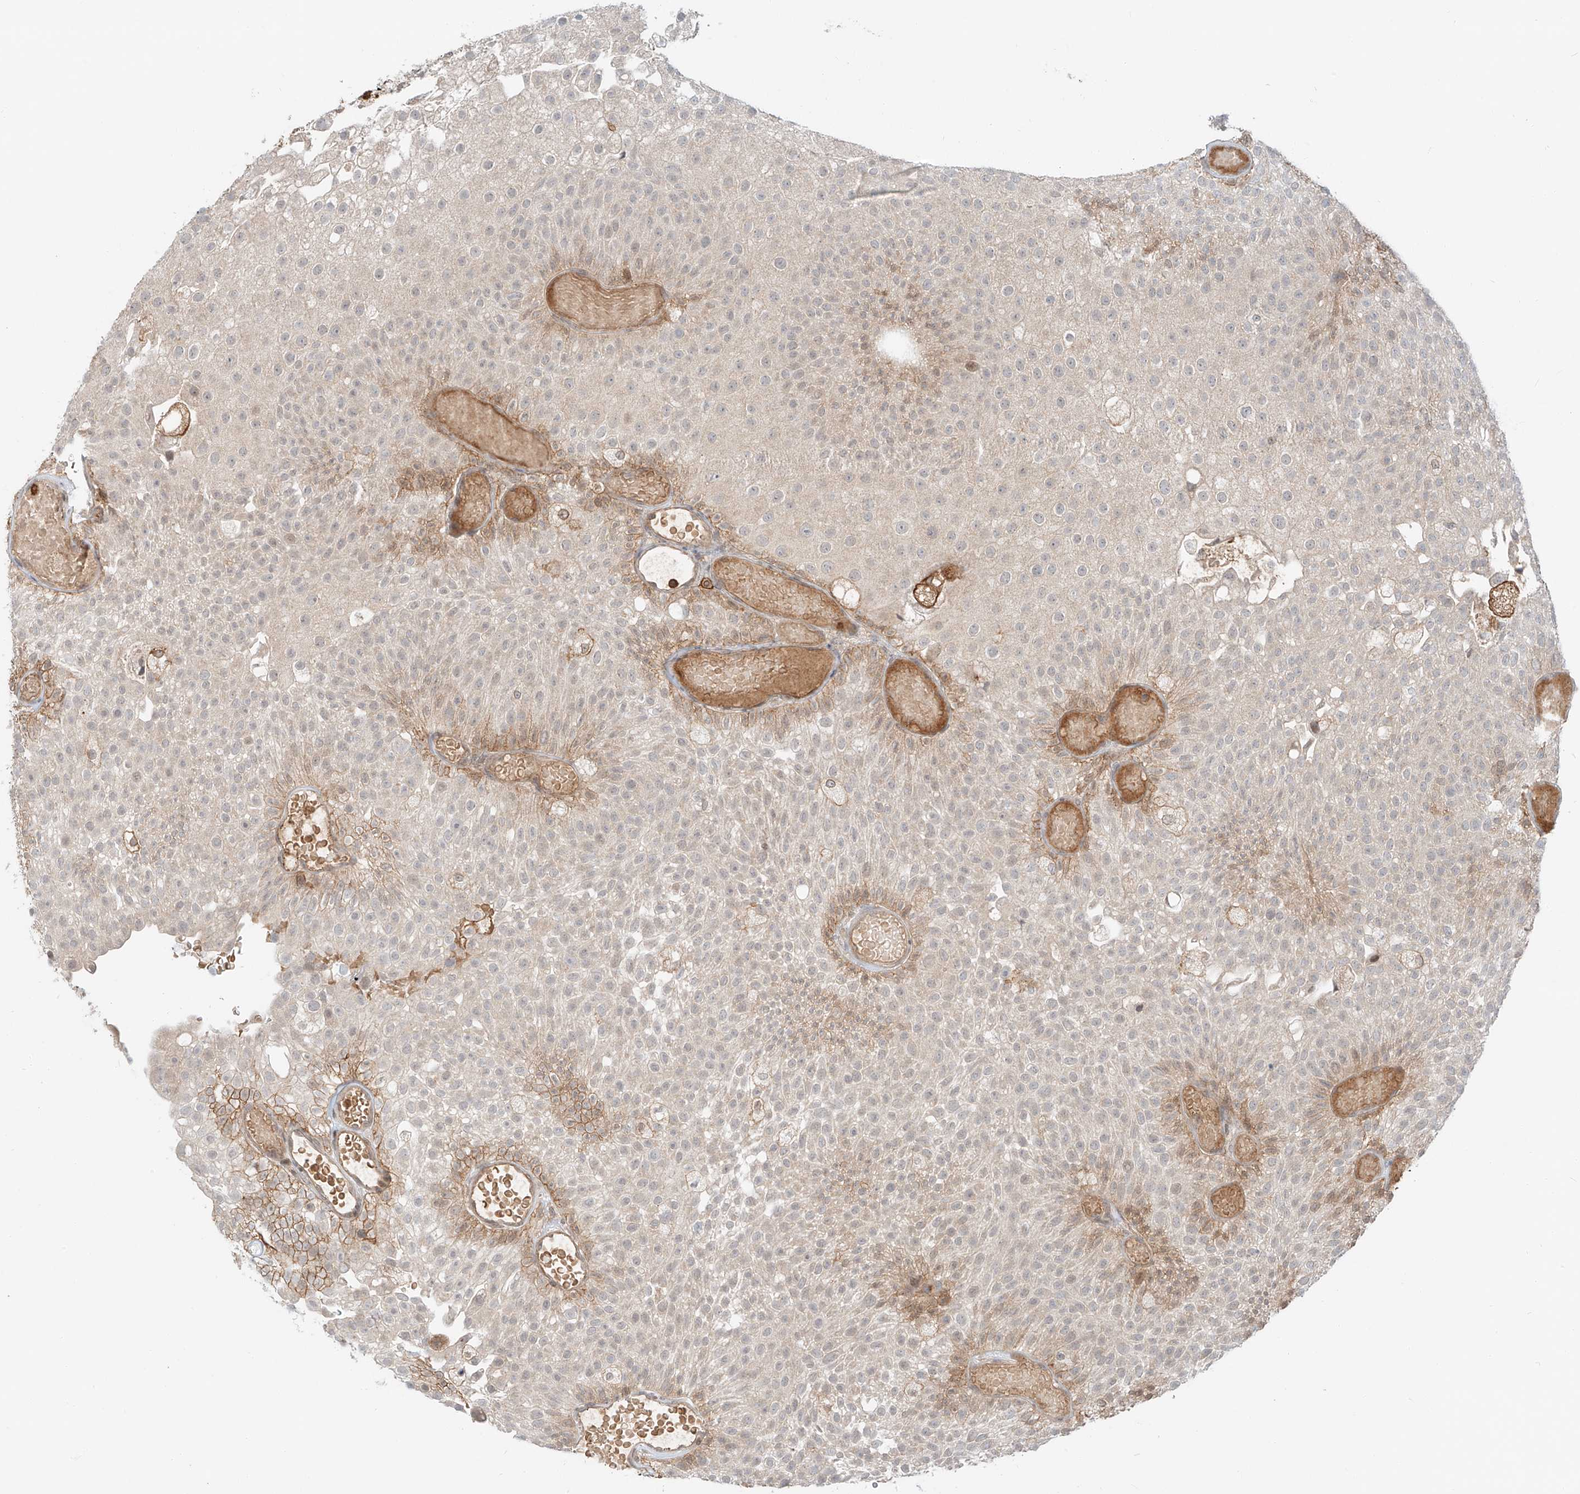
{"staining": {"intensity": "moderate", "quantity": "<25%", "location": "cytoplasmic/membranous"}, "tissue": "urothelial cancer", "cell_type": "Tumor cells", "image_type": "cancer", "snomed": [{"axis": "morphology", "description": "Urothelial carcinoma, Low grade"}, {"axis": "topography", "description": "Urinary bladder"}], "caption": "Urothelial cancer stained with immunohistochemistry (IHC) reveals moderate cytoplasmic/membranous staining in approximately <25% of tumor cells.", "gene": "CEP162", "patient": {"sex": "male", "age": 78}}